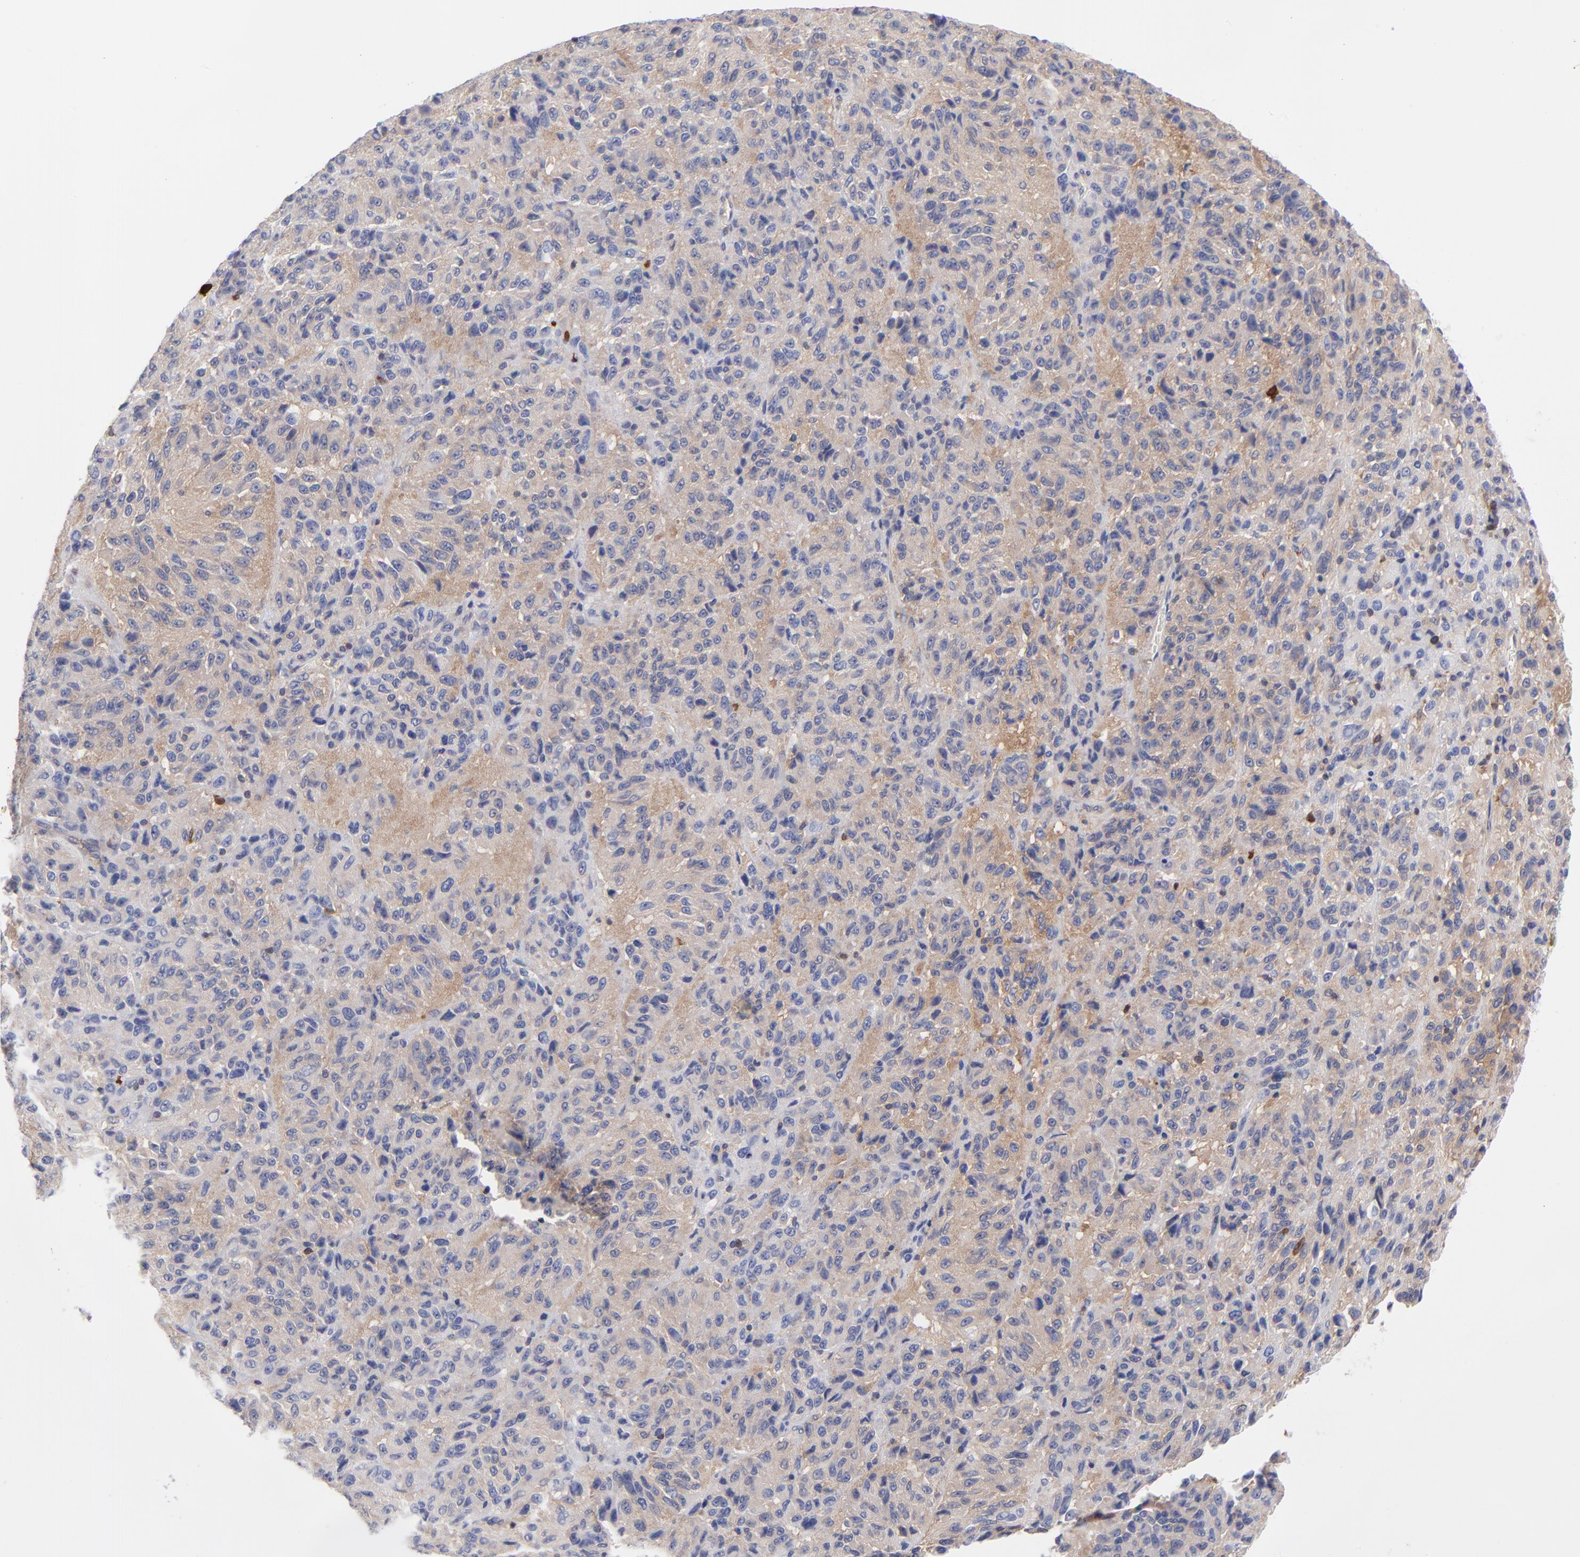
{"staining": {"intensity": "weak", "quantity": "<25%", "location": "cytoplasmic/membranous"}, "tissue": "melanoma", "cell_type": "Tumor cells", "image_type": "cancer", "snomed": [{"axis": "morphology", "description": "Malignant melanoma, Metastatic site"}, {"axis": "topography", "description": "Lung"}], "caption": "Immunohistochemical staining of malignant melanoma (metastatic site) reveals no significant positivity in tumor cells. (Brightfield microscopy of DAB (3,3'-diaminobenzidine) immunohistochemistry (IHC) at high magnification).", "gene": "NFKBIA", "patient": {"sex": "male", "age": 64}}